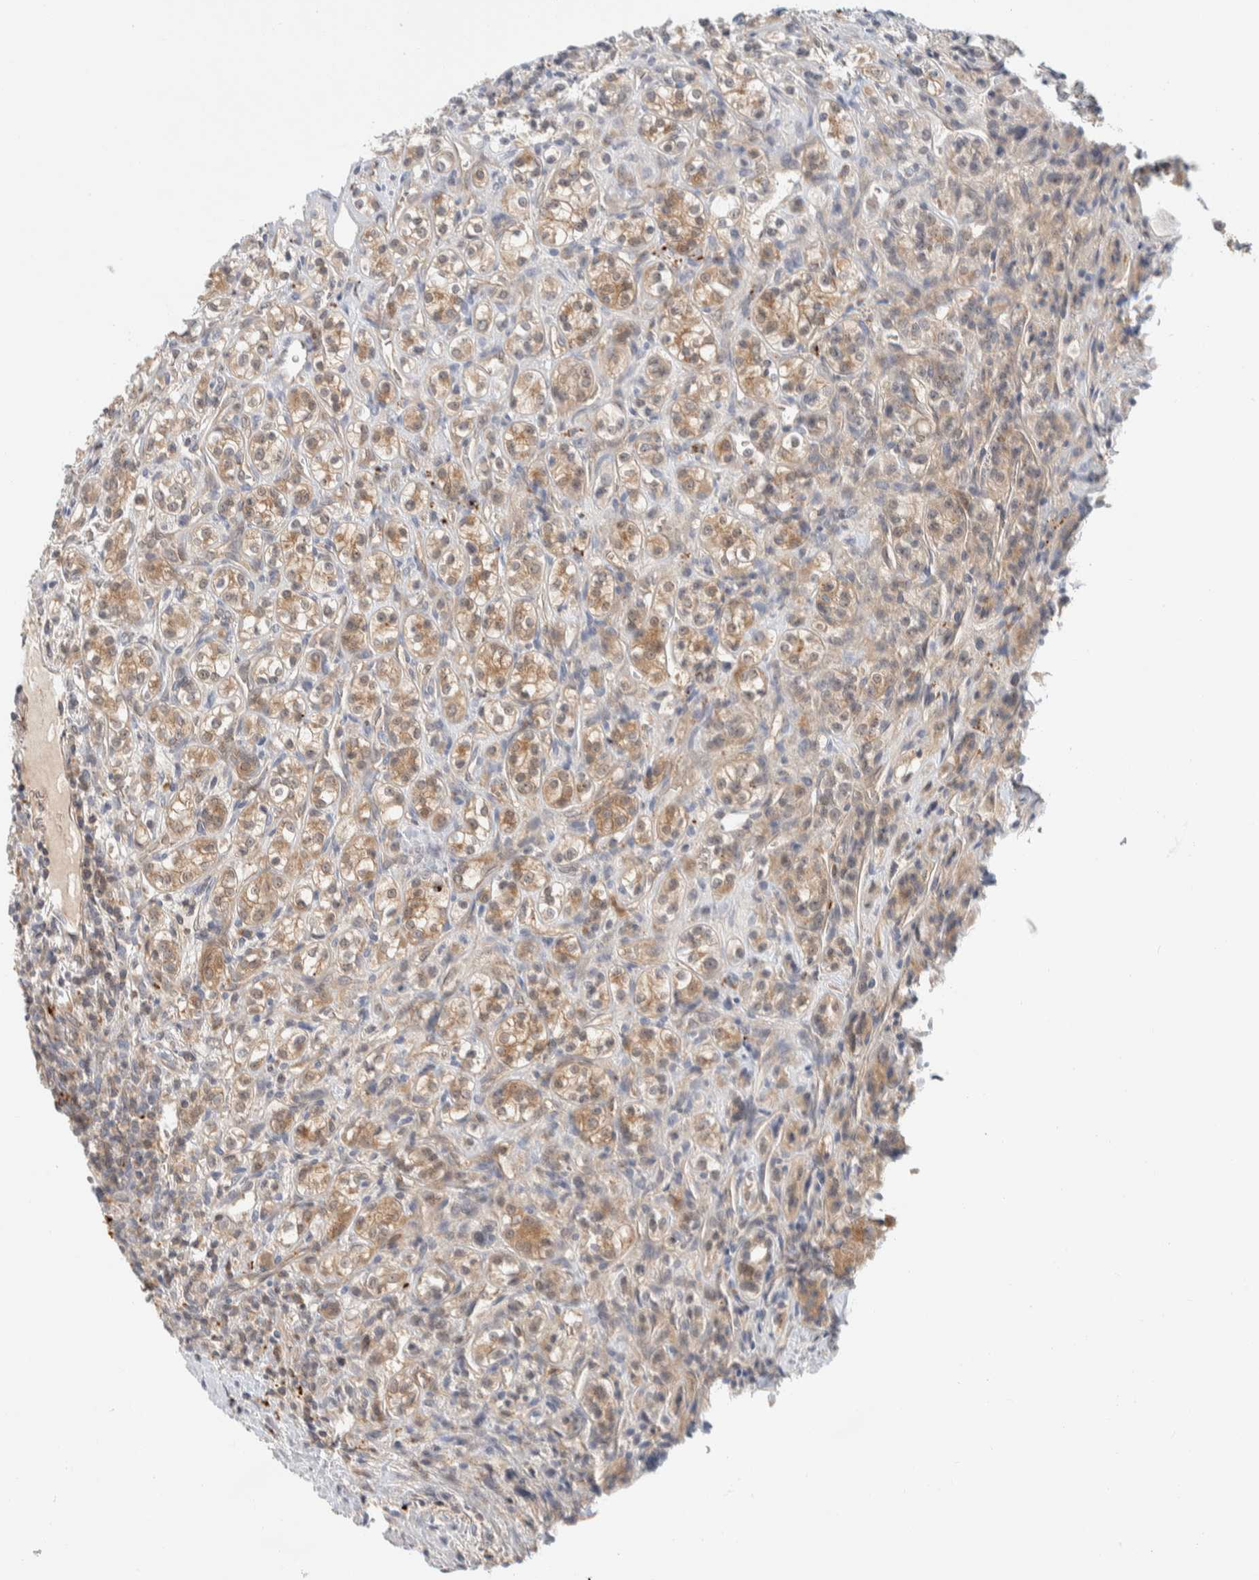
{"staining": {"intensity": "moderate", "quantity": ">75%", "location": "cytoplasmic/membranous"}, "tissue": "renal cancer", "cell_type": "Tumor cells", "image_type": "cancer", "snomed": [{"axis": "morphology", "description": "Adenocarcinoma, NOS"}, {"axis": "topography", "description": "Kidney"}], "caption": "Protein expression analysis of adenocarcinoma (renal) reveals moderate cytoplasmic/membranous expression in approximately >75% of tumor cells.", "gene": "GCLM", "patient": {"sex": "male", "age": 77}}